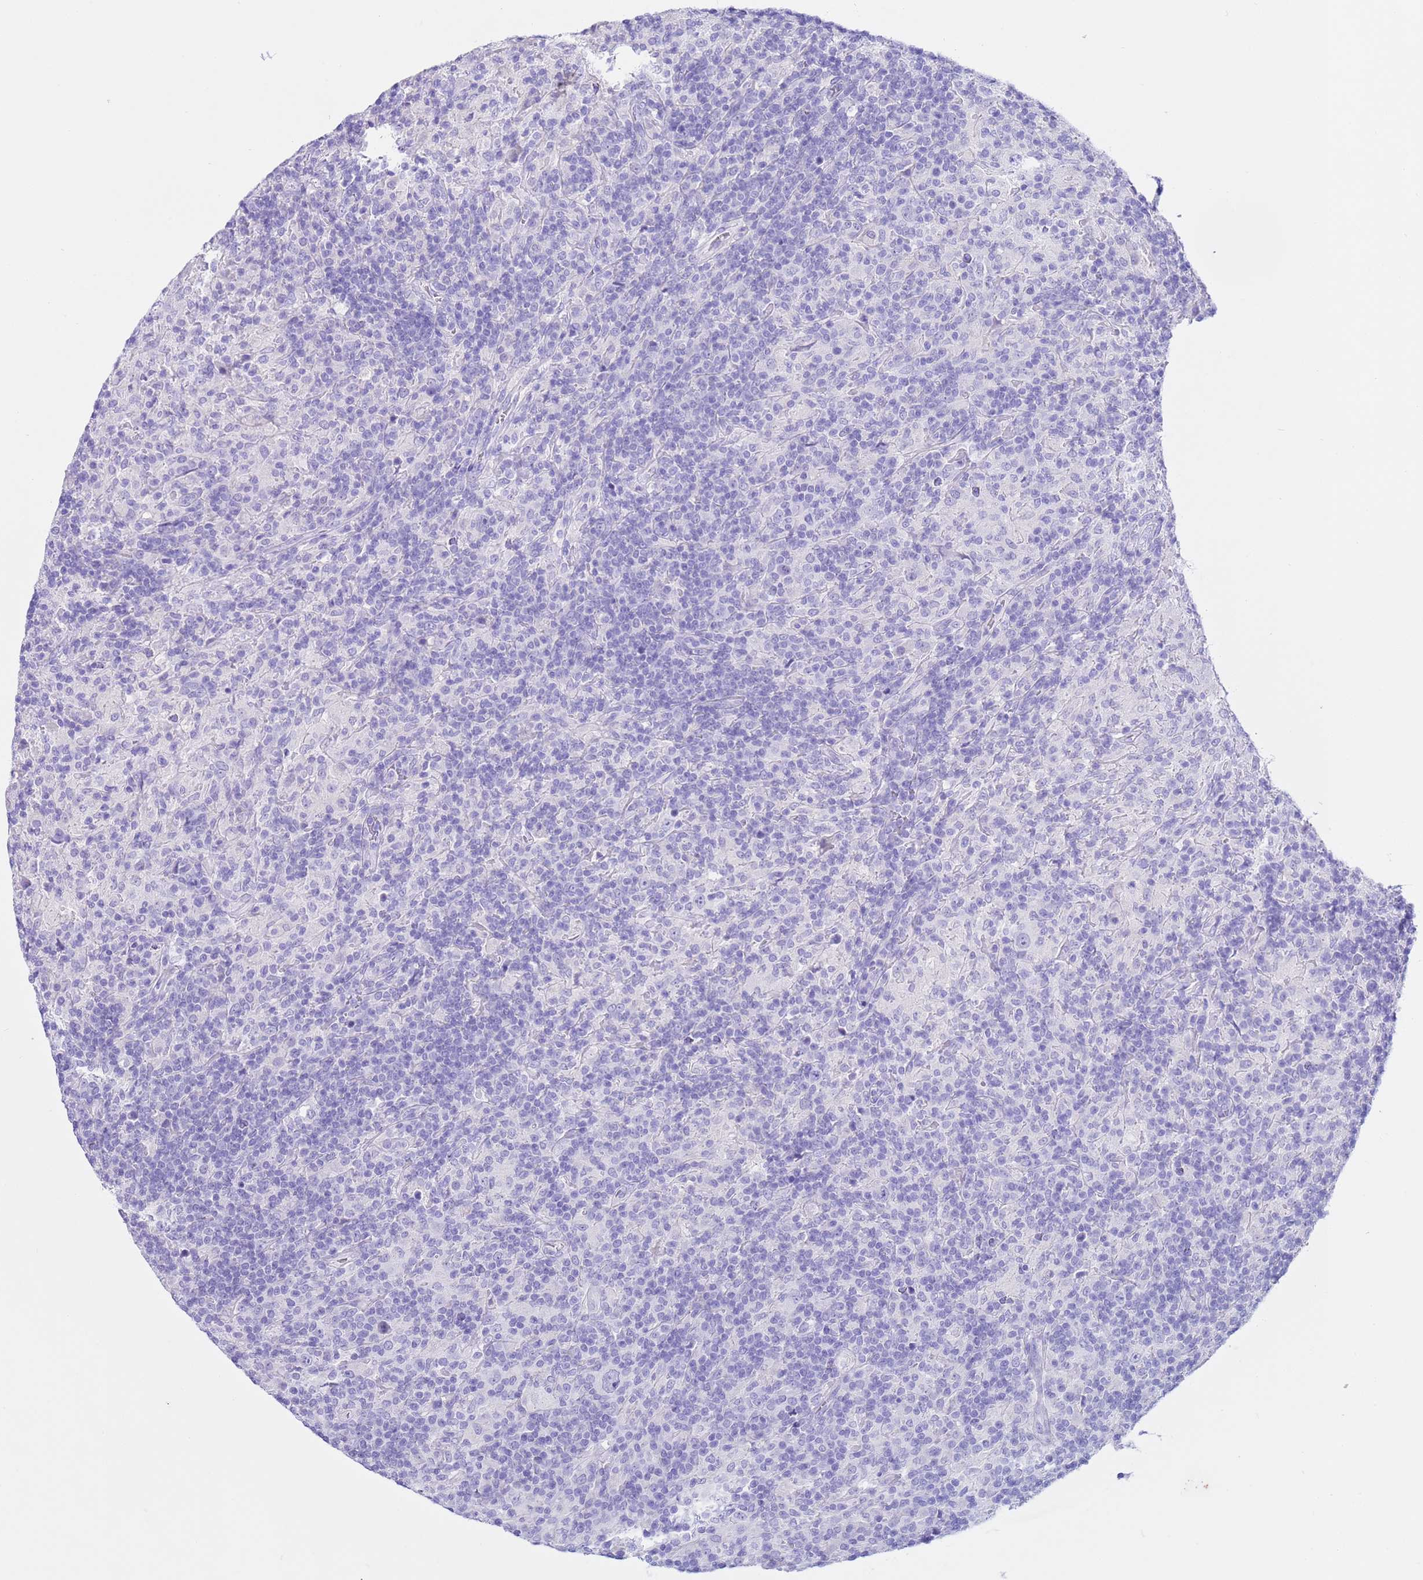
{"staining": {"intensity": "negative", "quantity": "none", "location": "none"}, "tissue": "lymphoma", "cell_type": "Tumor cells", "image_type": "cancer", "snomed": [{"axis": "morphology", "description": "Hodgkin's disease, NOS"}, {"axis": "topography", "description": "Lymph node"}], "caption": "Protein analysis of Hodgkin's disease displays no significant staining in tumor cells.", "gene": "CPB1", "patient": {"sex": "male", "age": 70}}